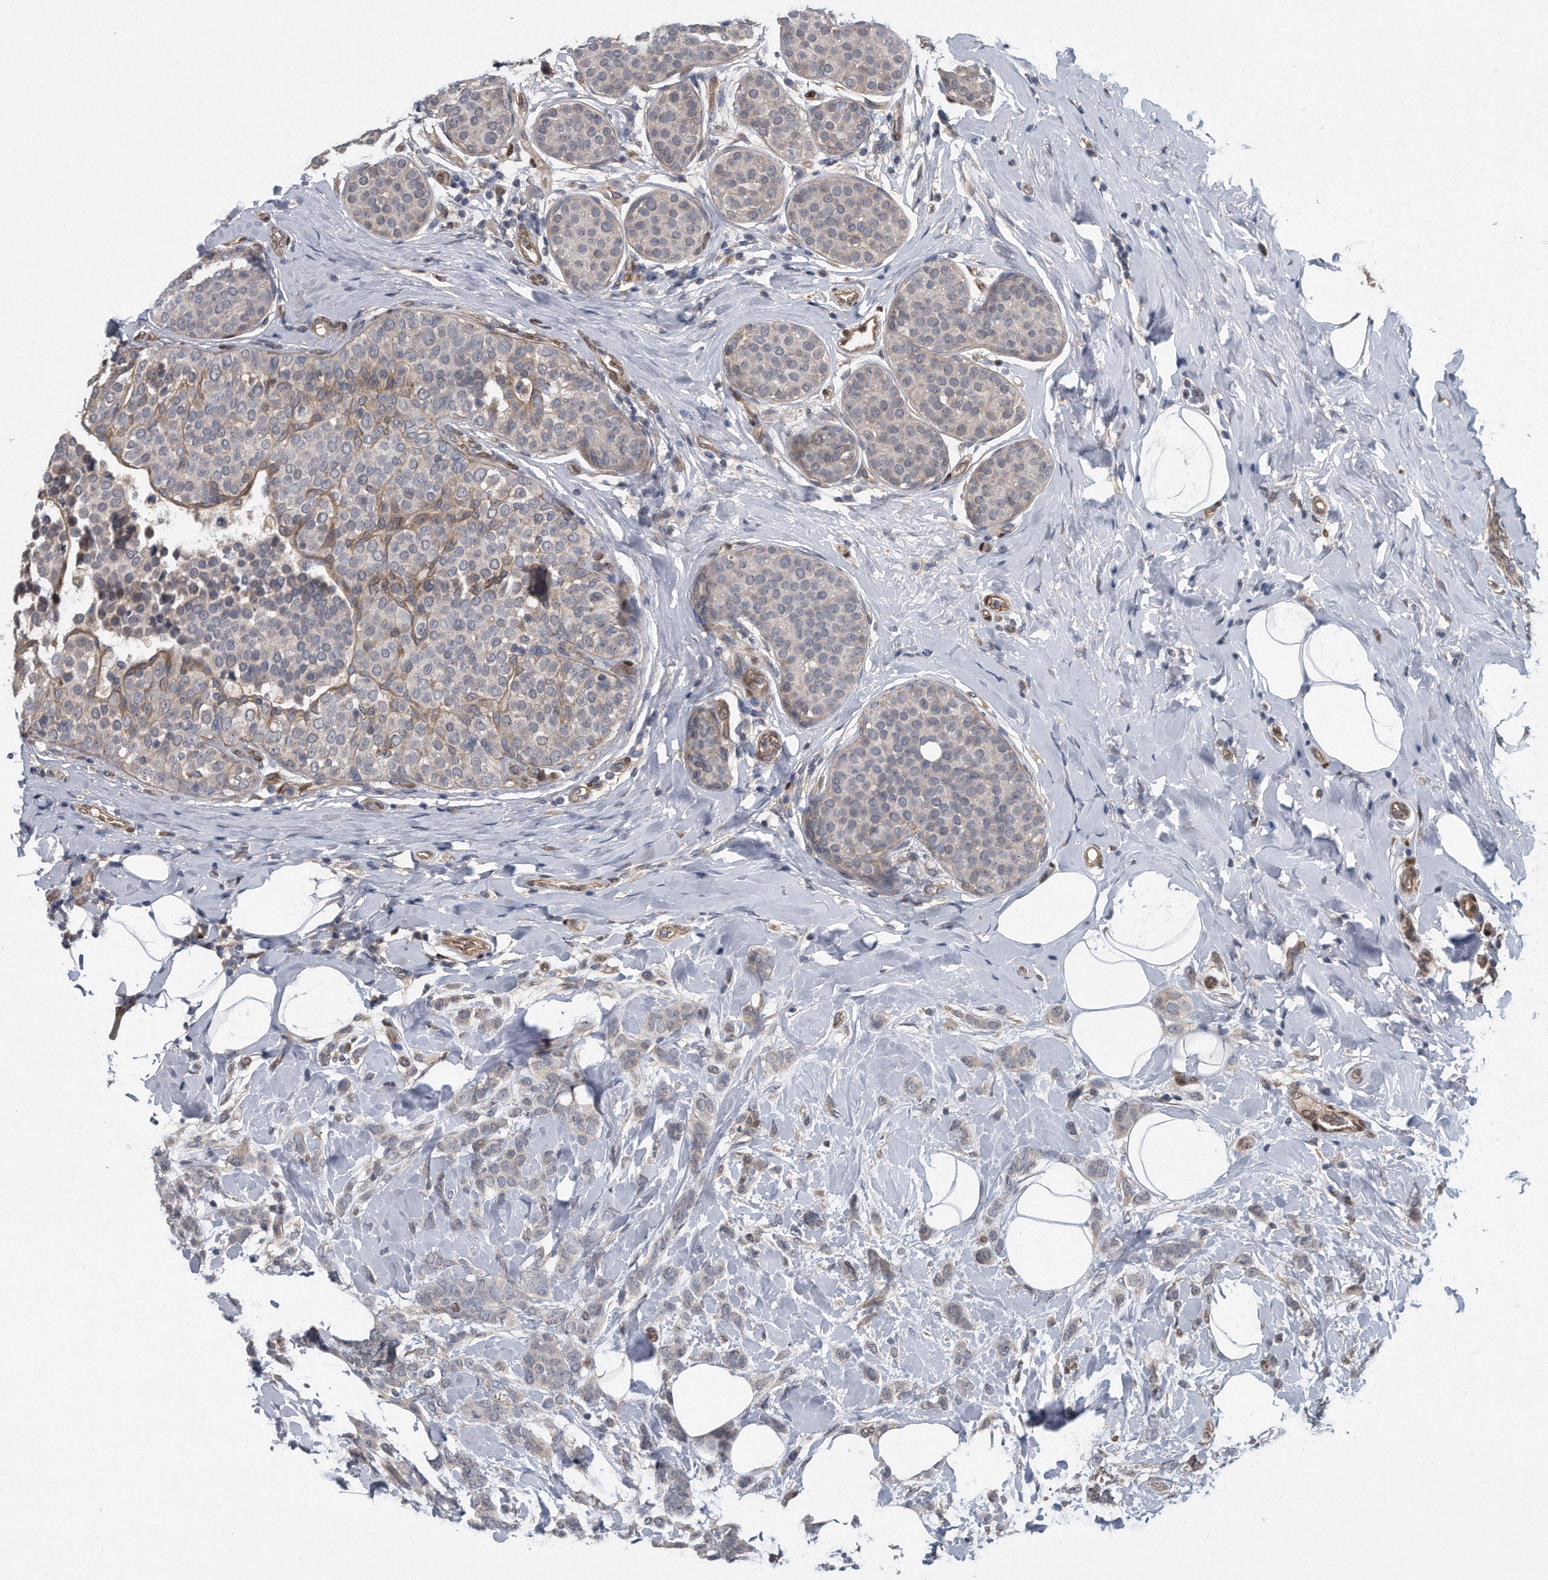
{"staining": {"intensity": "negative", "quantity": "none", "location": "none"}, "tissue": "breast cancer", "cell_type": "Tumor cells", "image_type": "cancer", "snomed": [{"axis": "morphology", "description": "Lobular carcinoma, in situ"}, {"axis": "morphology", "description": "Lobular carcinoma"}, {"axis": "topography", "description": "Breast"}], "caption": "A micrograph of human breast lobular carcinoma in situ is negative for staining in tumor cells.", "gene": "ZNF79", "patient": {"sex": "female", "age": 41}}